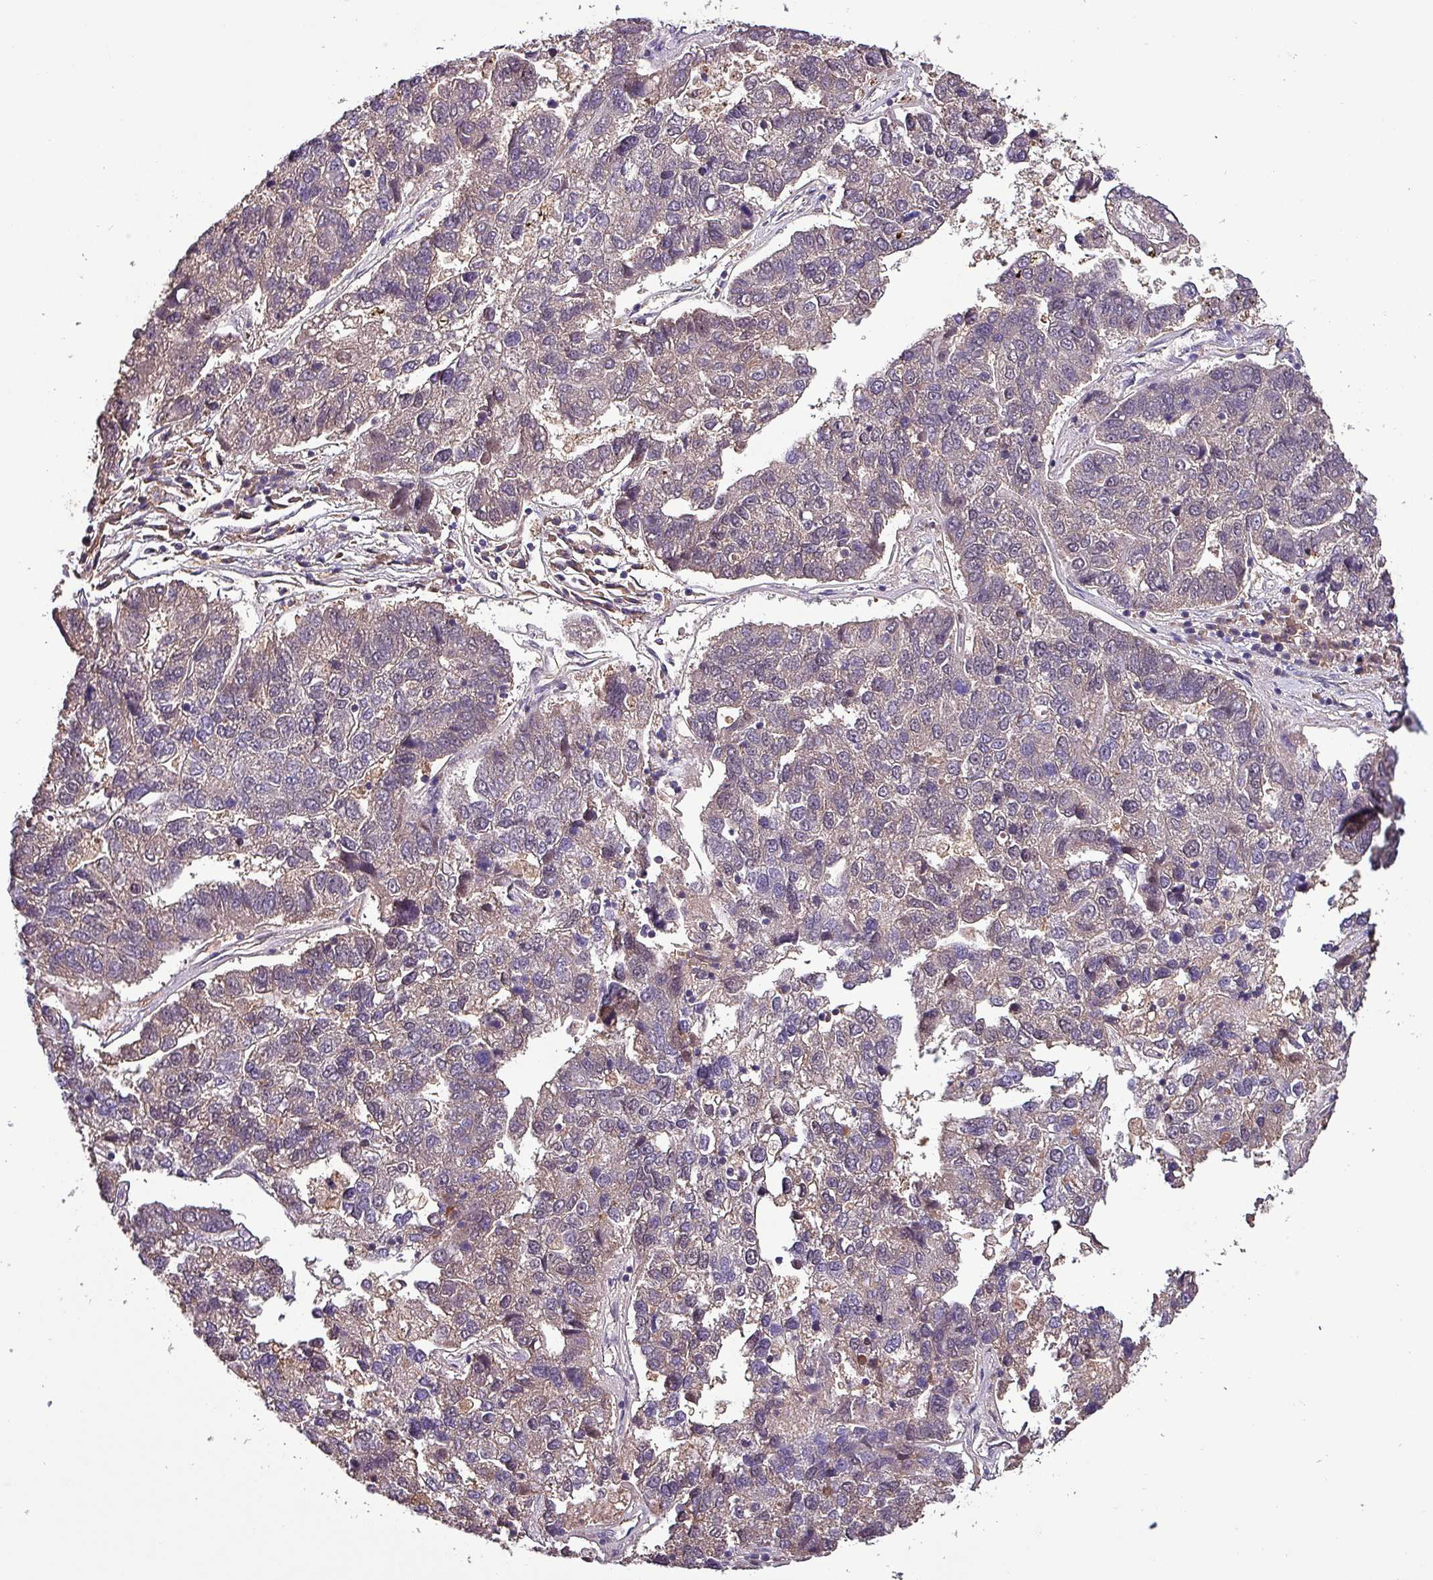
{"staining": {"intensity": "weak", "quantity": "<25%", "location": "cytoplasmic/membranous"}, "tissue": "pancreatic cancer", "cell_type": "Tumor cells", "image_type": "cancer", "snomed": [{"axis": "morphology", "description": "Adenocarcinoma, NOS"}, {"axis": "topography", "description": "Pancreas"}], "caption": "A photomicrograph of pancreatic adenocarcinoma stained for a protein displays no brown staining in tumor cells.", "gene": "PAFAH1B2", "patient": {"sex": "female", "age": 61}}